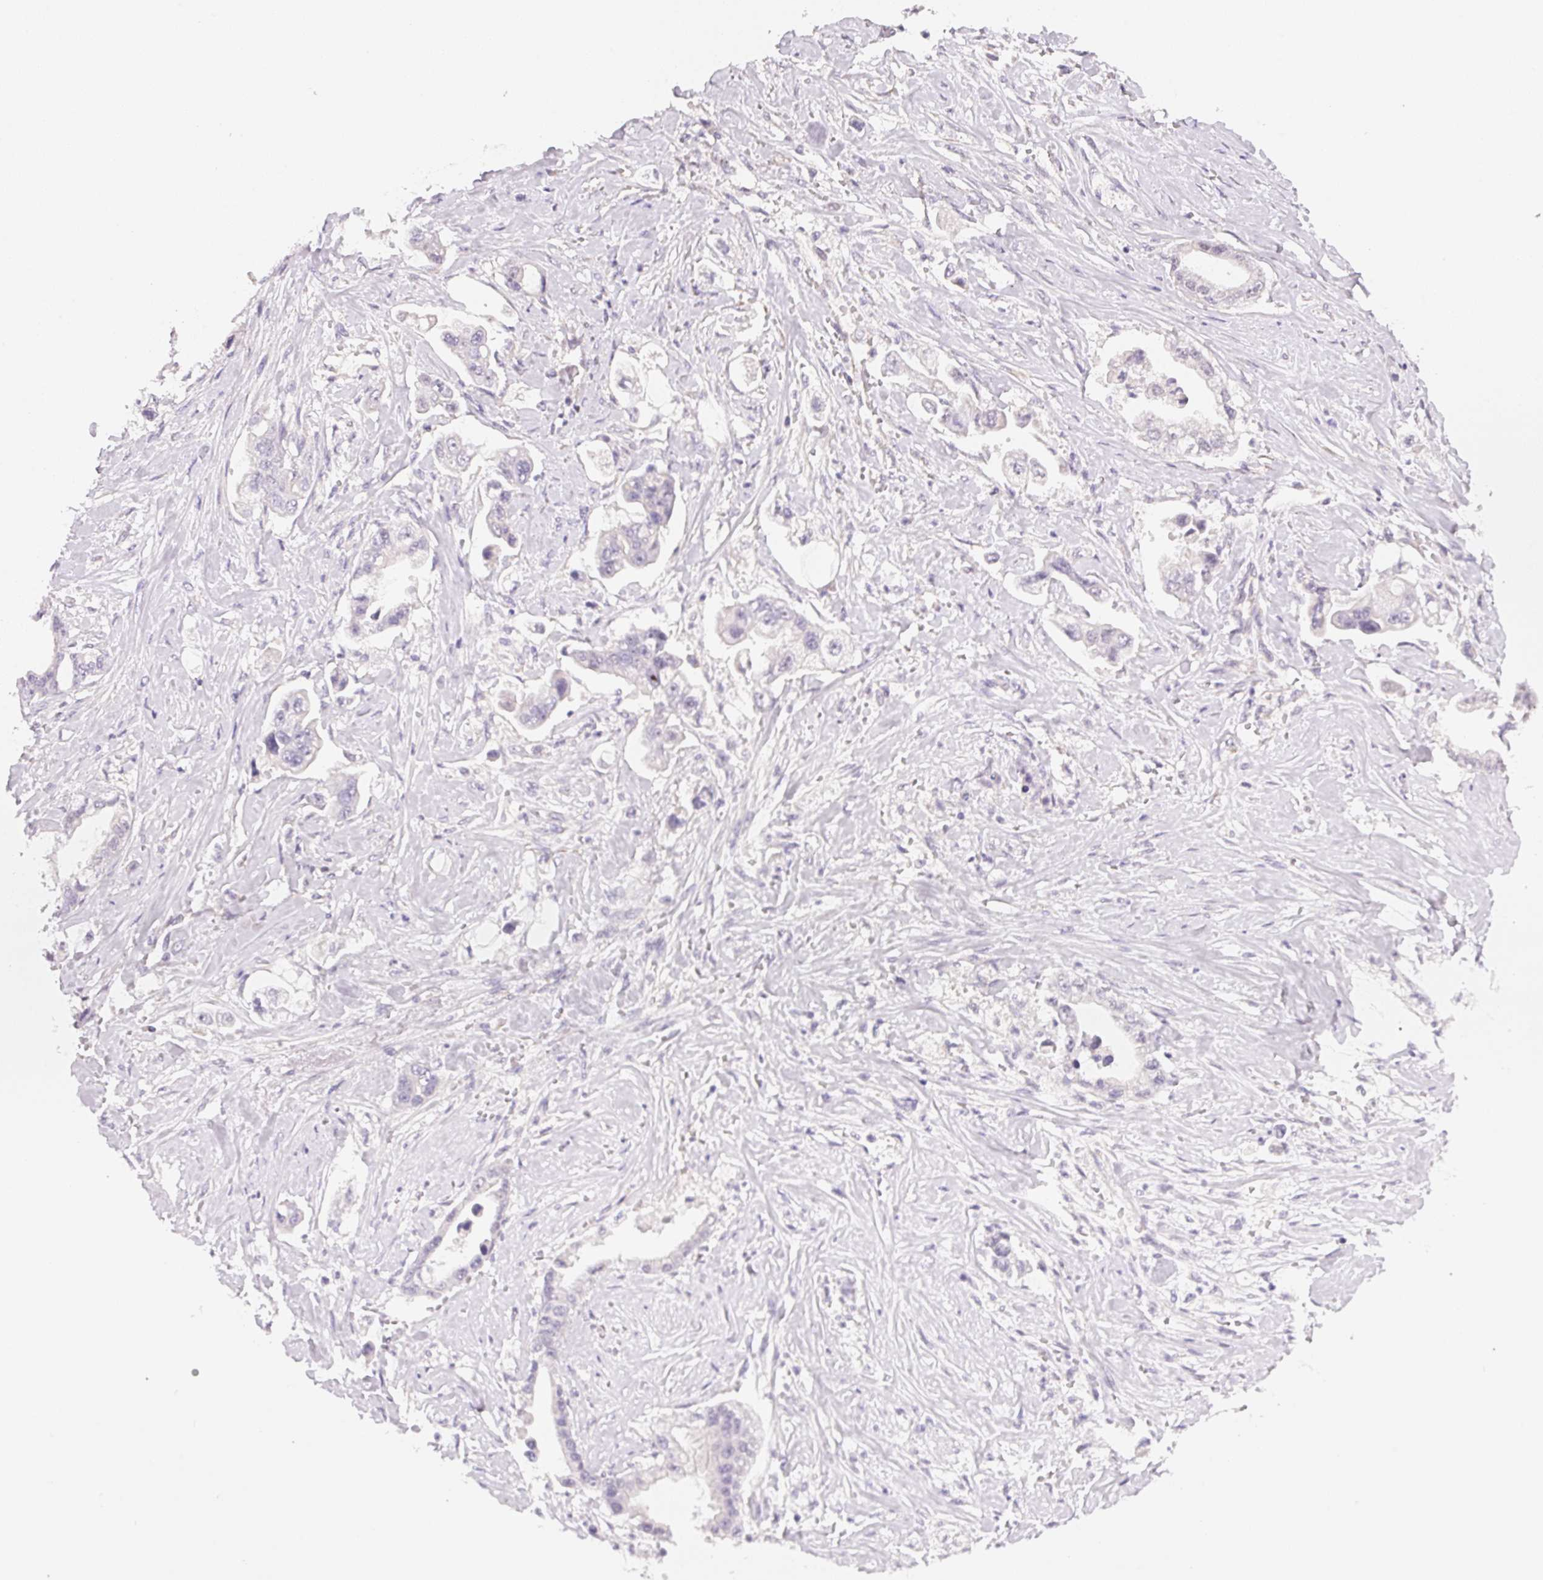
{"staining": {"intensity": "negative", "quantity": "none", "location": "none"}, "tissue": "stomach cancer", "cell_type": "Tumor cells", "image_type": "cancer", "snomed": [{"axis": "morphology", "description": "Adenocarcinoma, NOS"}, {"axis": "topography", "description": "Stomach"}], "caption": "High magnification brightfield microscopy of stomach adenocarcinoma stained with DAB (brown) and counterstained with hematoxylin (blue): tumor cells show no significant expression.", "gene": "GIPC2", "patient": {"sex": "male", "age": 62}}